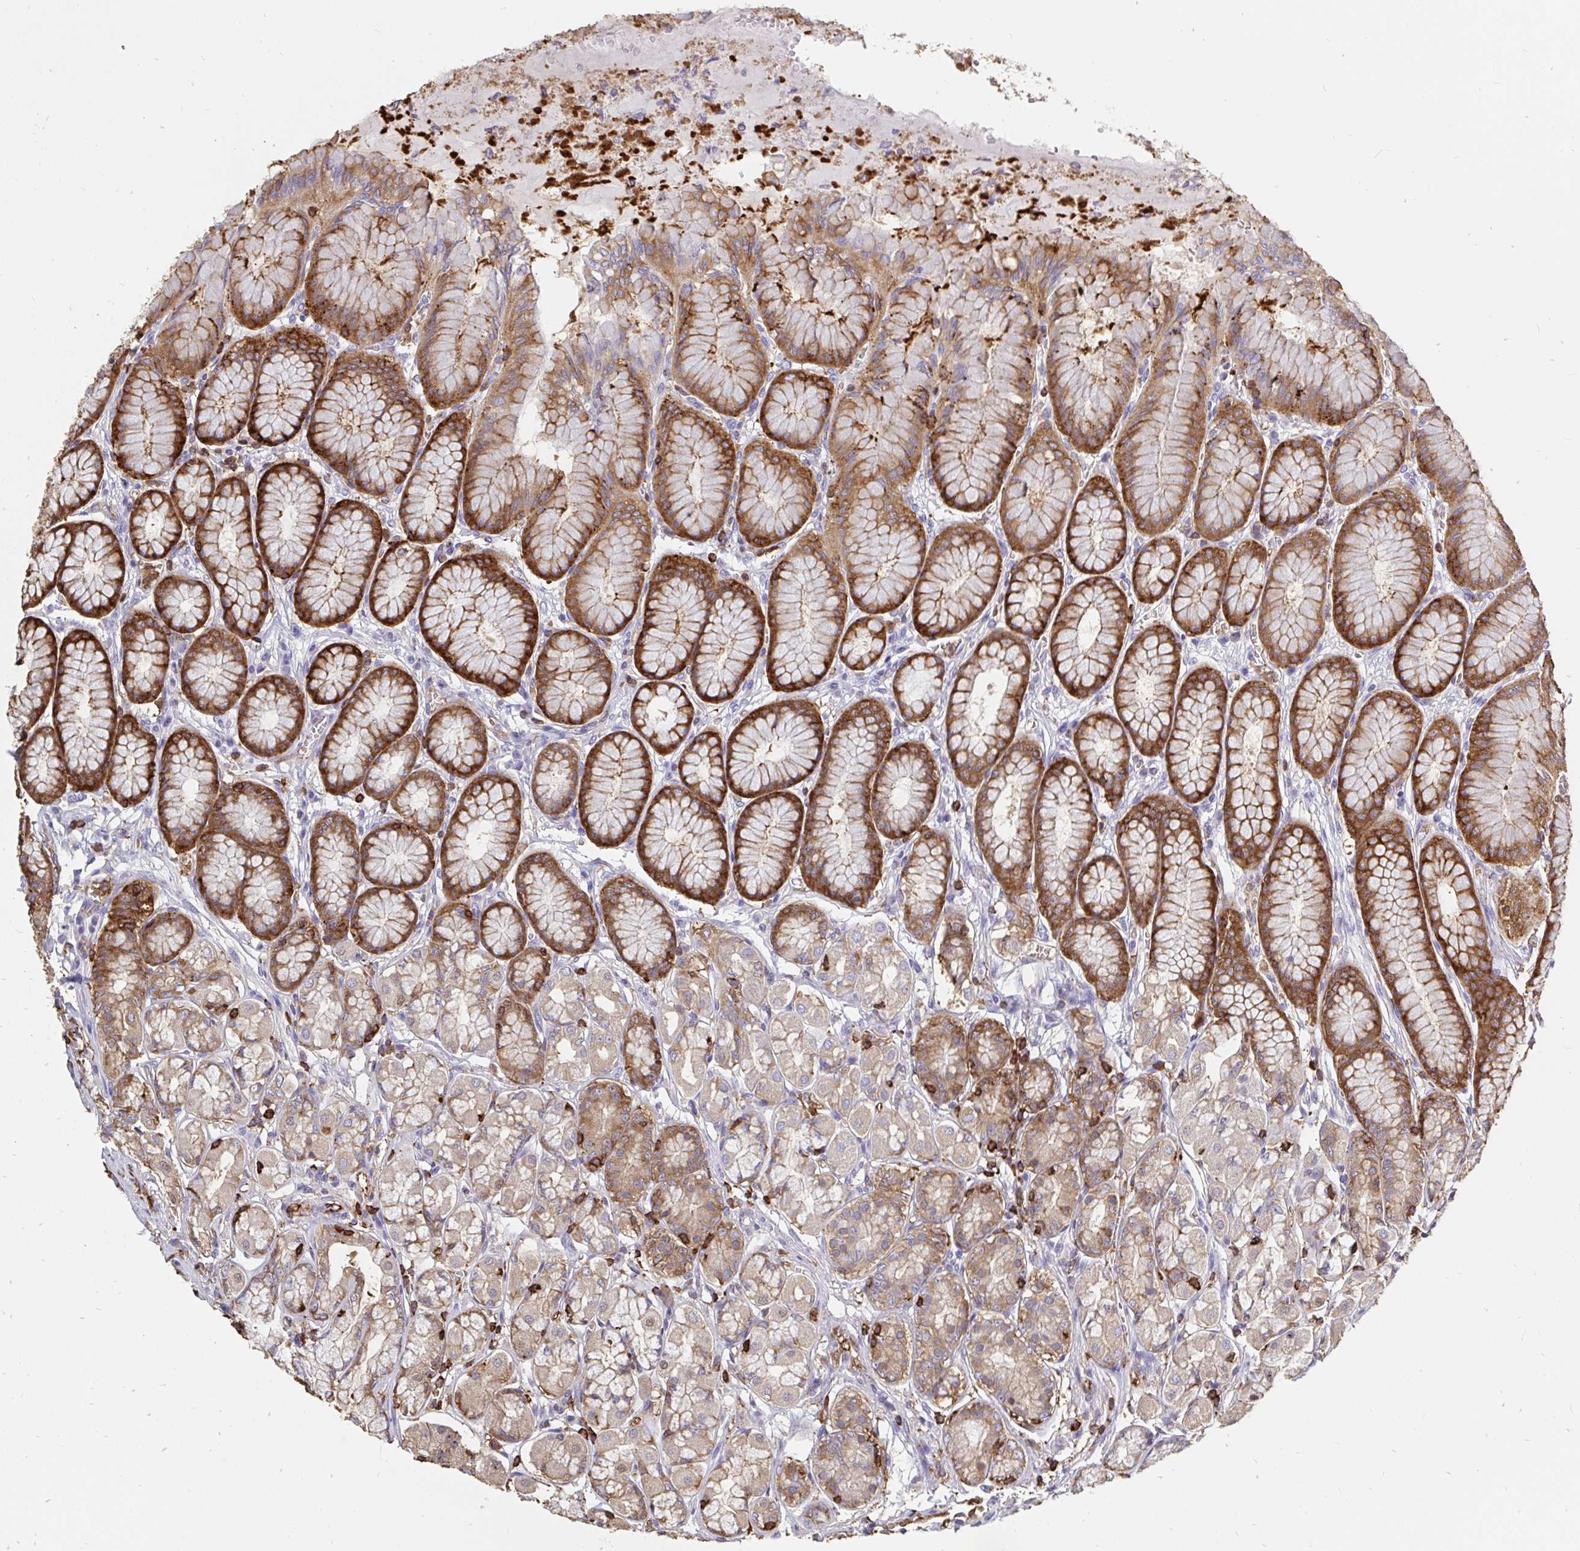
{"staining": {"intensity": "strong", "quantity": "25%-75%", "location": "cytoplasmic/membranous"}, "tissue": "stomach", "cell_type": "Glandular cells", "image_type": "normal", "snomed": [{"axis": "morphology", "description": "Normal tissue, NOS"}, {"axis": "topography", "description": "Stomach"}, {"axis": "topography", "description": "Stomach, lower"}], "caption": "Immunohistochemical staining of normal human stomach reveals 25%-75% levels of strong cytoplasmic/membranous protein staining in approximately 25%-75% of glandular cells.", "gene": "CFL1", "patient": {"sex": "male", "age": 76}}